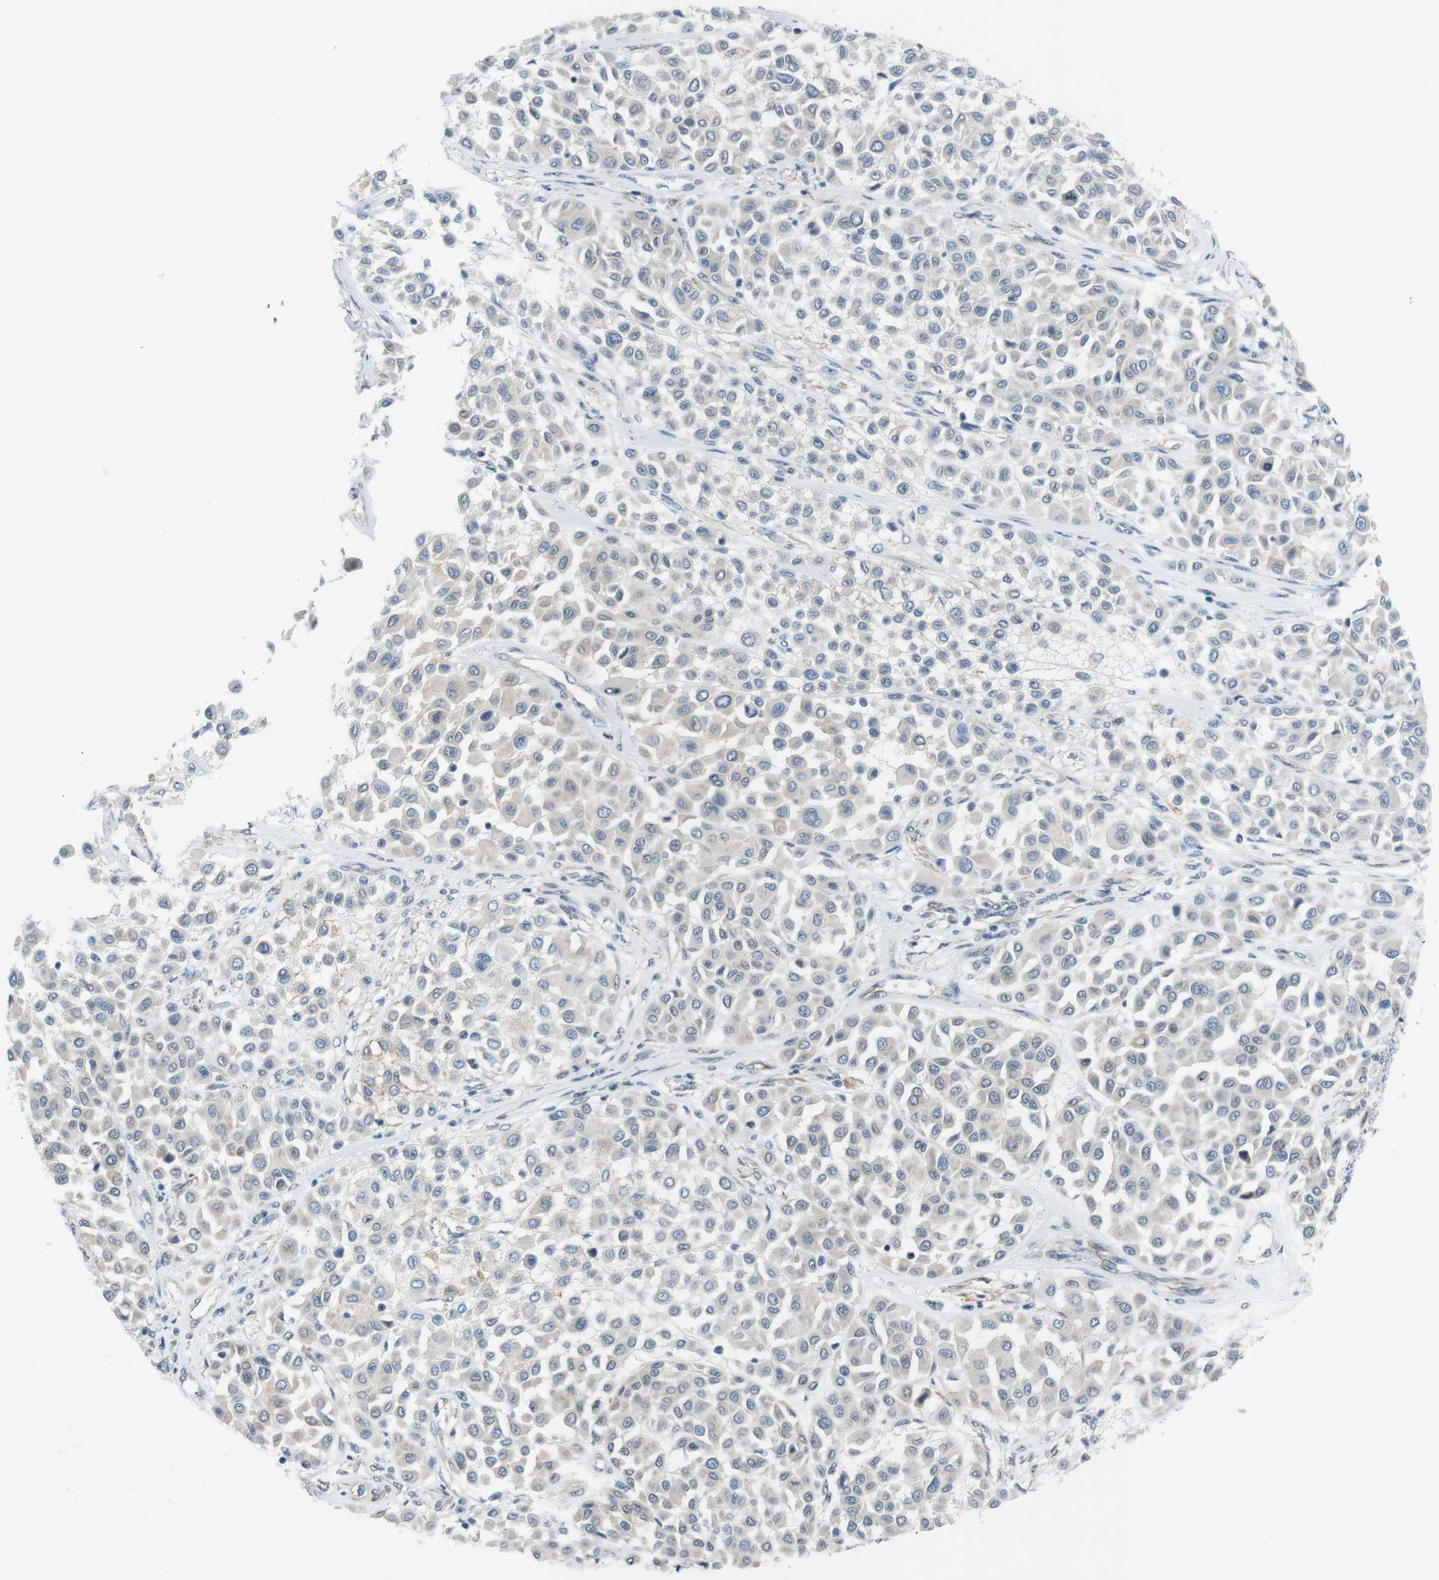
{"staining": {"intensity": "negative", "quantity": "none", "location": "none"}, "tissue": "melanoma", "cell_type": "Tumor cells", "image_type": "cancer", "snomed": [{"axis": "morphology", "description": "Malignant melanoma, Metastatic site"}, {"axis": "topography", "description": "Soft tissue"}], "caption": "Malignant melanoma (metastatic site) was stained to show a protein in brown. There is no significant positivity in tumor cells. Brightfield microscopy of immunohistochemistry stained with DAB (3,3'-diaminobenzidine) (brown) and hematoxylin (blue), captured at high magnification.", "gene": "TJP3", "patient": {"sex": "male", "age": 41}}